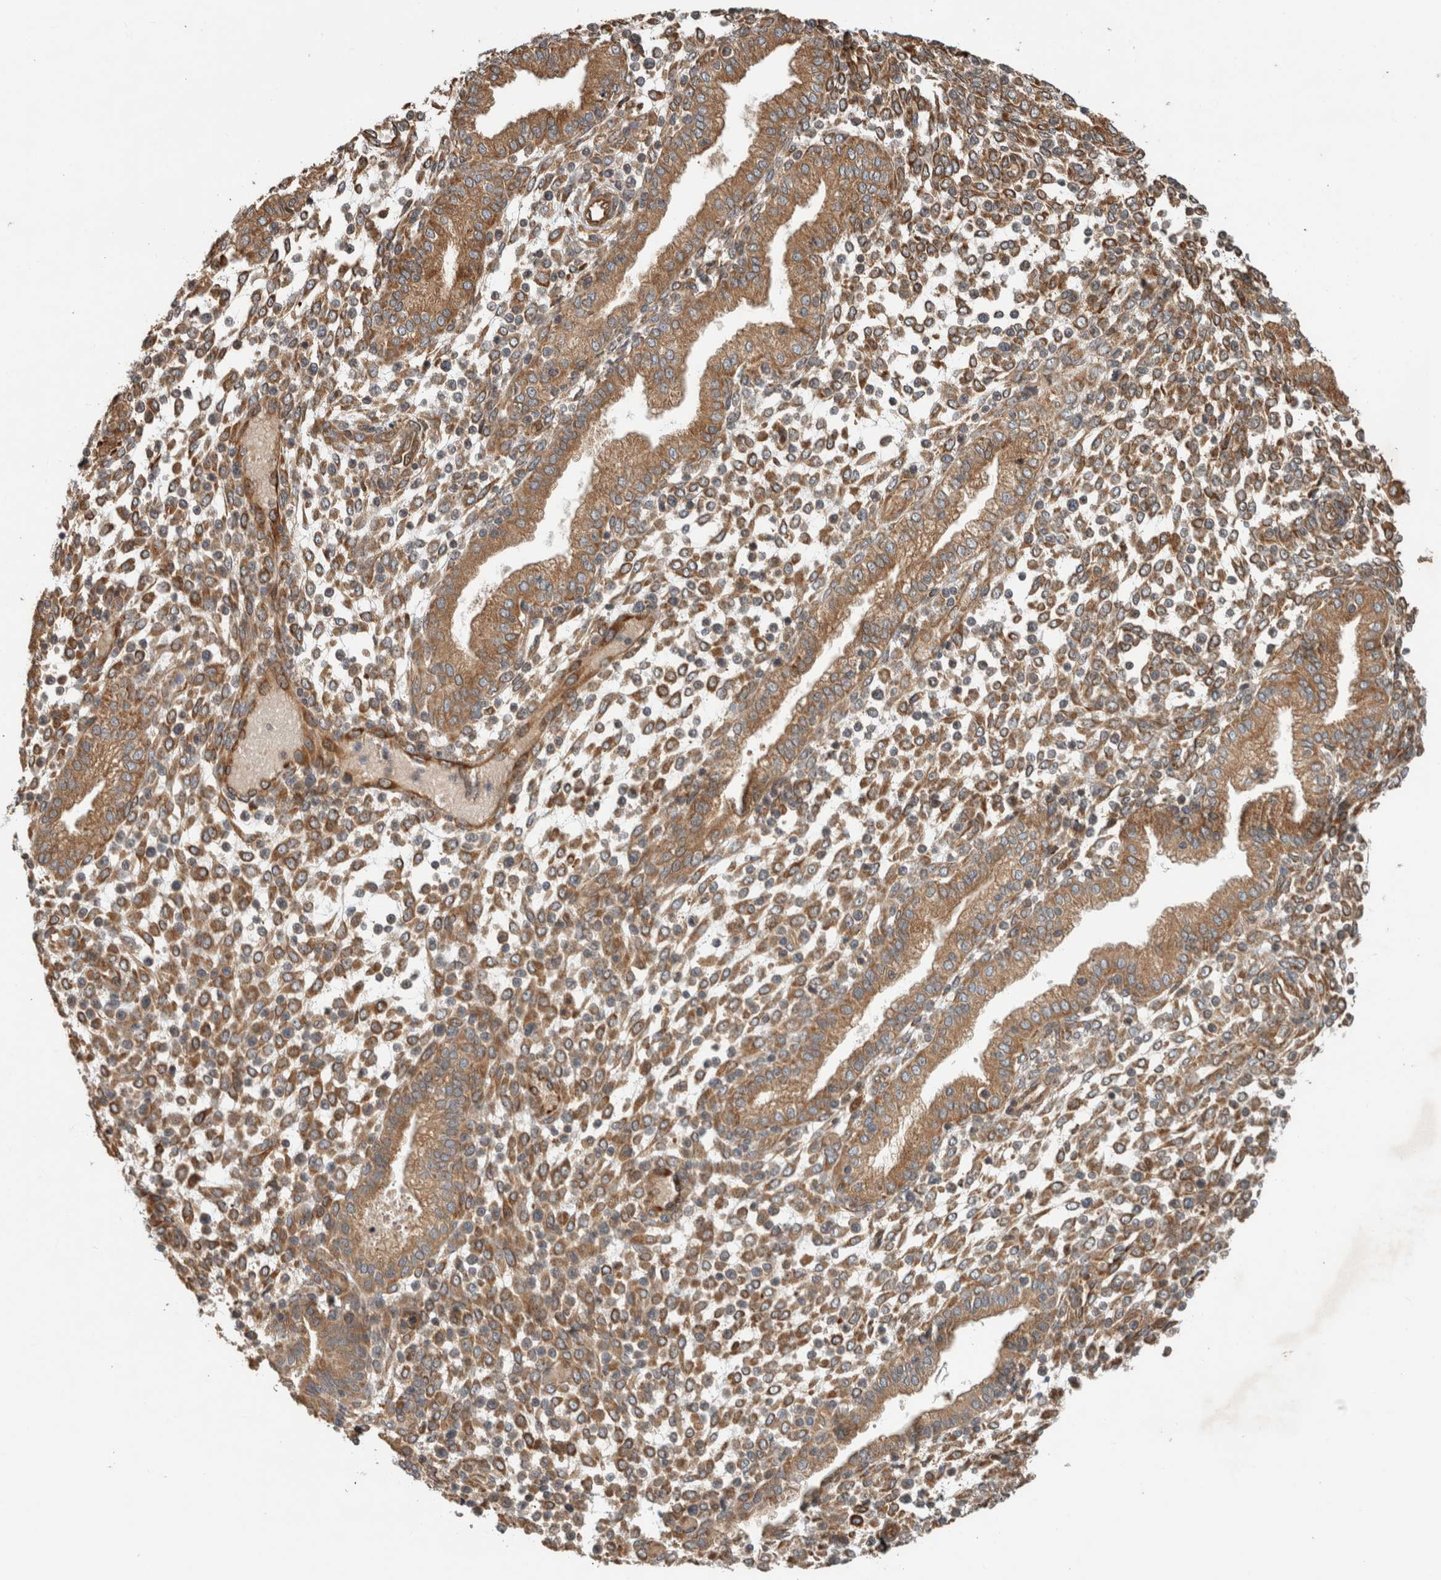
{"staining": {"intensity": "moderate", "quantity": "25%-75%", "location": "cytoplasmic/membranous"}, "tissue": "endometrium", "cell_type": "Cells in endometrial stroma", "image_type": "normal", "snomed": [{"axis": "morphology", "description": "Normal tissue, NOS"}, {"axis": "topography", "description": "Endometrium"}], "caption": "Immunohistochemical staining of normal endometrium exhibits 25%-75% levels of moderate cytoplasmic/membranous protein expression in about 25%-75% of cells in endometrial stroma.", "gene": "TUBD1", "patient": {"sex": "female", "age": 53}}